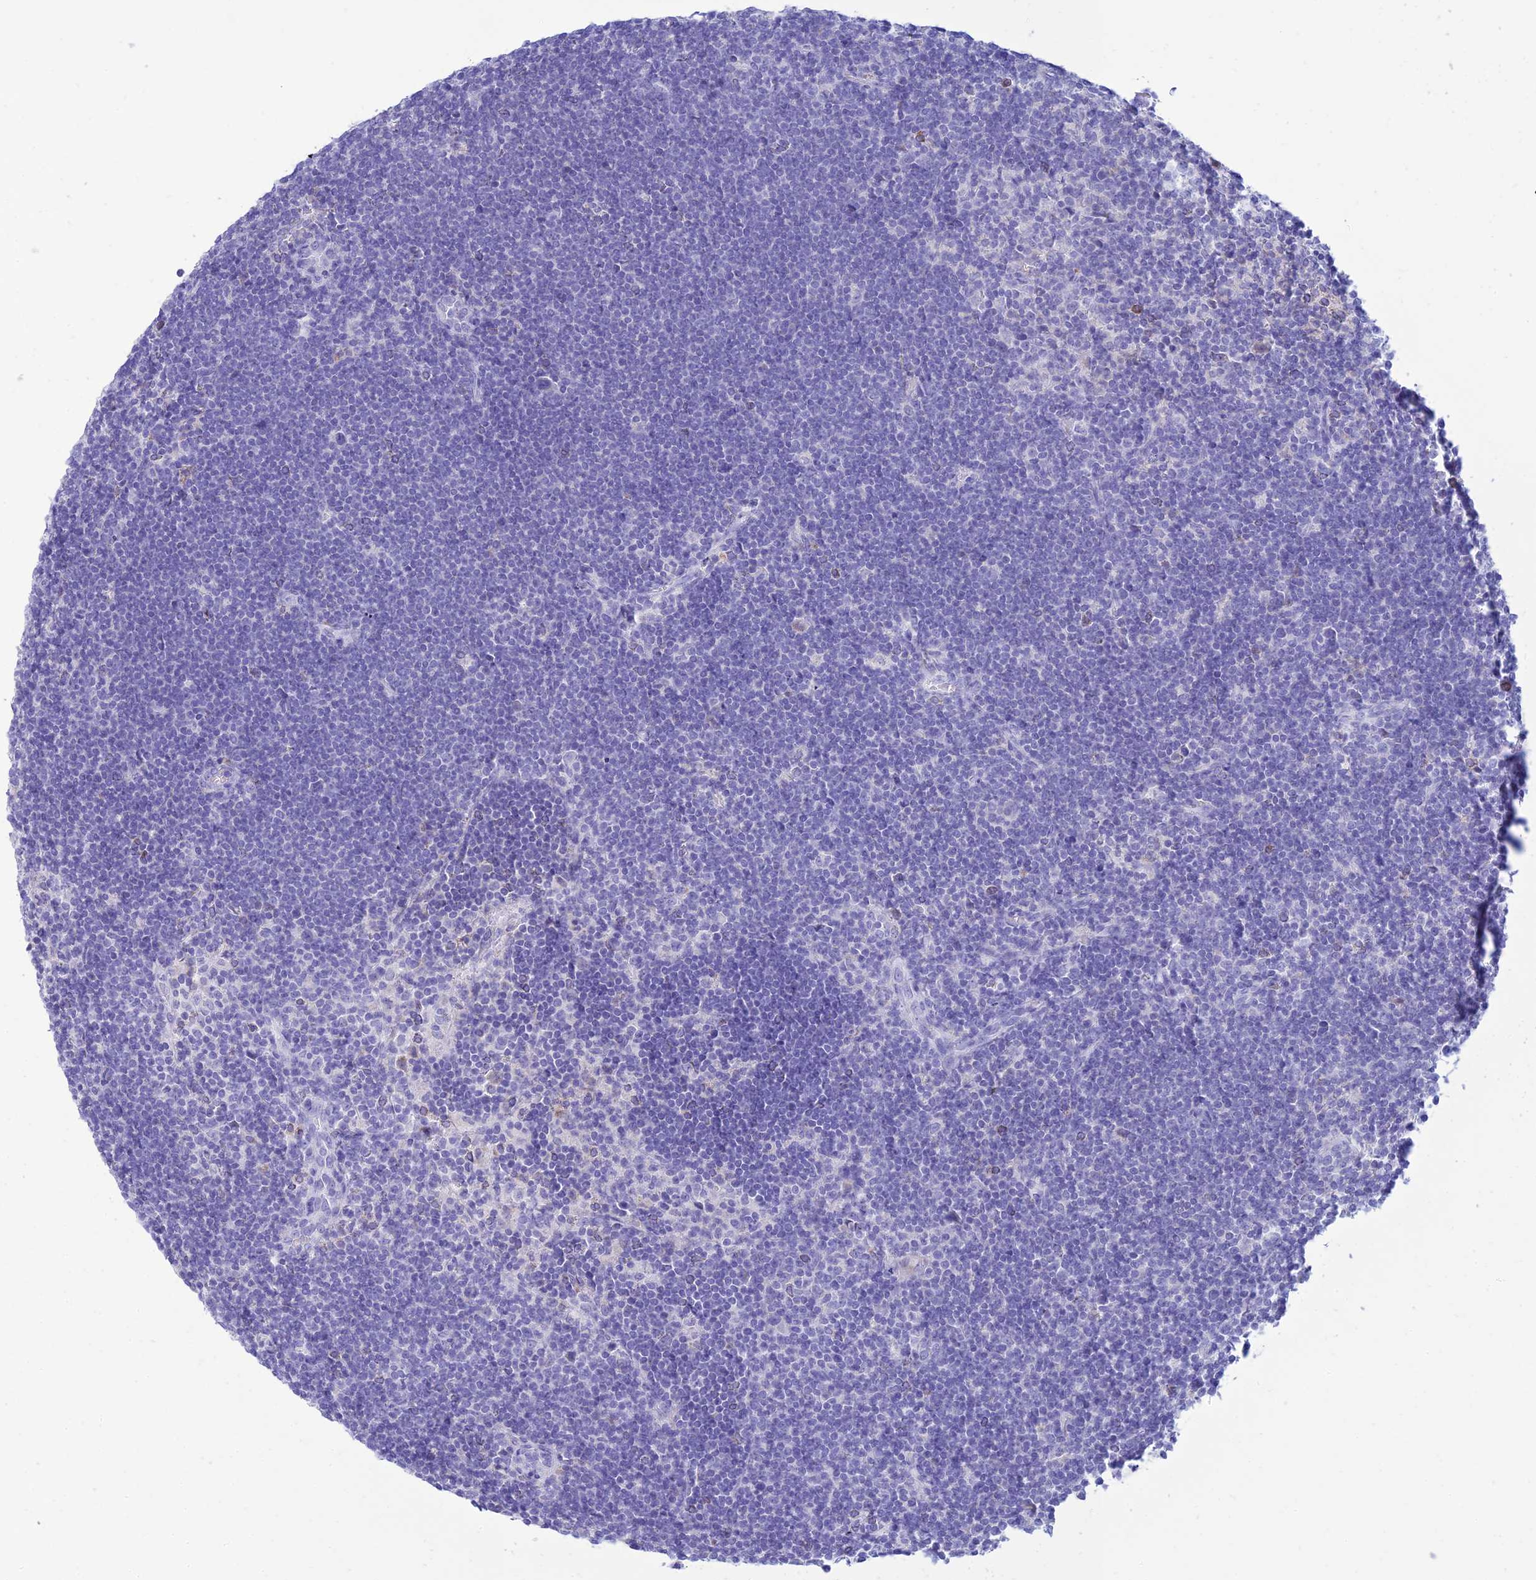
{"staining": {"intensity": "negative", "quantity": "none", "location": "none"}, "tissue": "lymphoma", "cell_type": "Tumor cells", "image_type": "cancer", "snomed": [{"axis": "morphology", "description": "Hodgkin's disease, NOS"}, {"axis": "topography", "description": "Lymph node"}], "caption": "IHC image of human Hodgkin's disease stained for a protein (brown), which exhibits no staining in tumor cells.", "gene": "MAL2", "patient": {"sex": "female", "age": 57}}